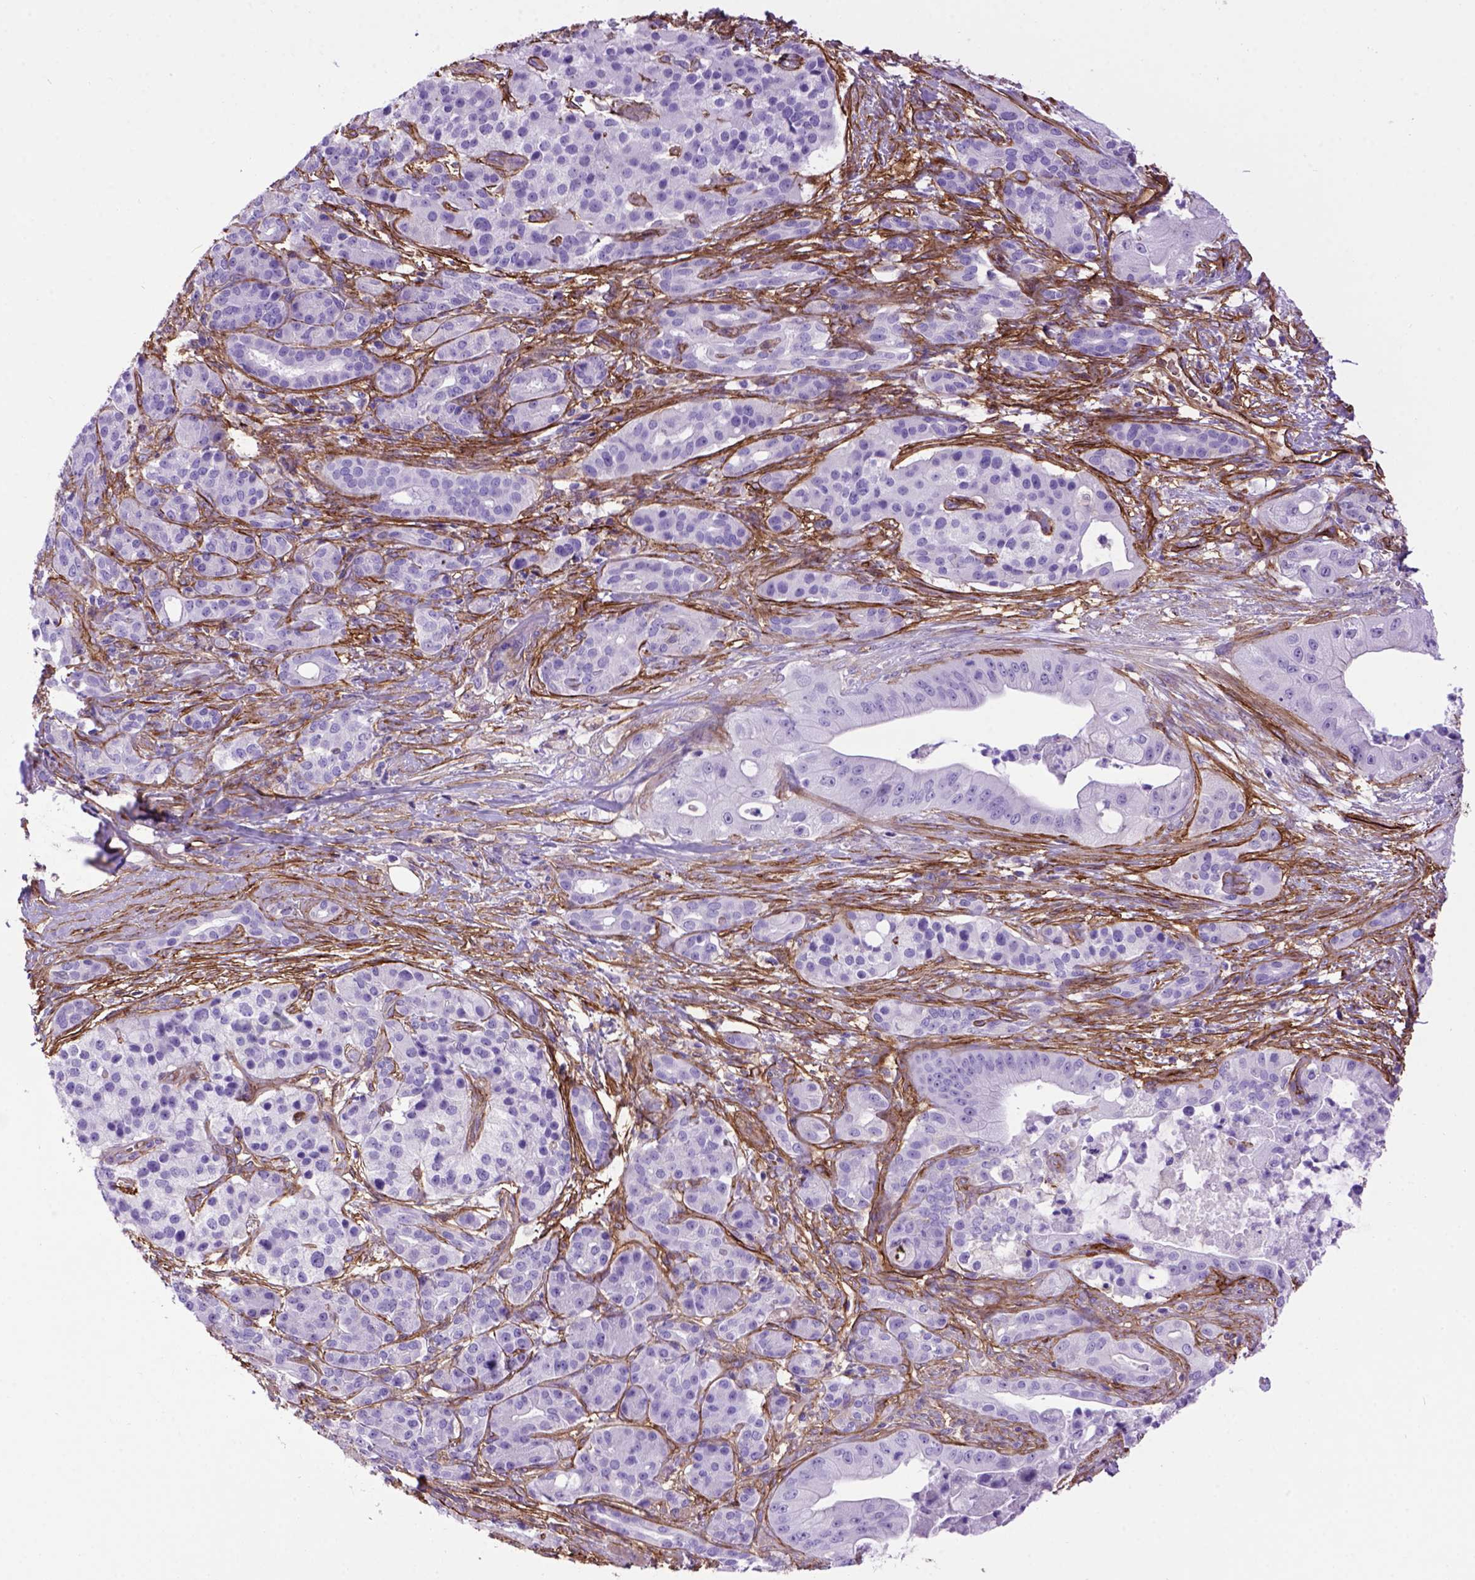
{"staining": {"intensity": "negative", "quantity": "none", "location": "none"}, "tissue": "pancreatic cancer", "cell_type": "Tumor cells", "image_type": "cancer", "snomed": [{"axis": "morphology", "description": "Normal tissue, NOS"}, {"axis": "morphology", "description": "Inflammation, NOS"}, {"axis": "morphology", "description": "Adenocarcinoma, NOS"}, {"axis": "topography", "description": "Pancreas"}], "caption": "The histopathology image demonstrates no significant staining in tumor cells of pancreatic adenocarcinoma. Brightfield microscopy of immunohistochemistry (IHC) stained with DAB (brown) and hematoxylin (blue), captured at high magnification.", "gene": "ENG", "patient": {"sex": "male", "age": 57}}